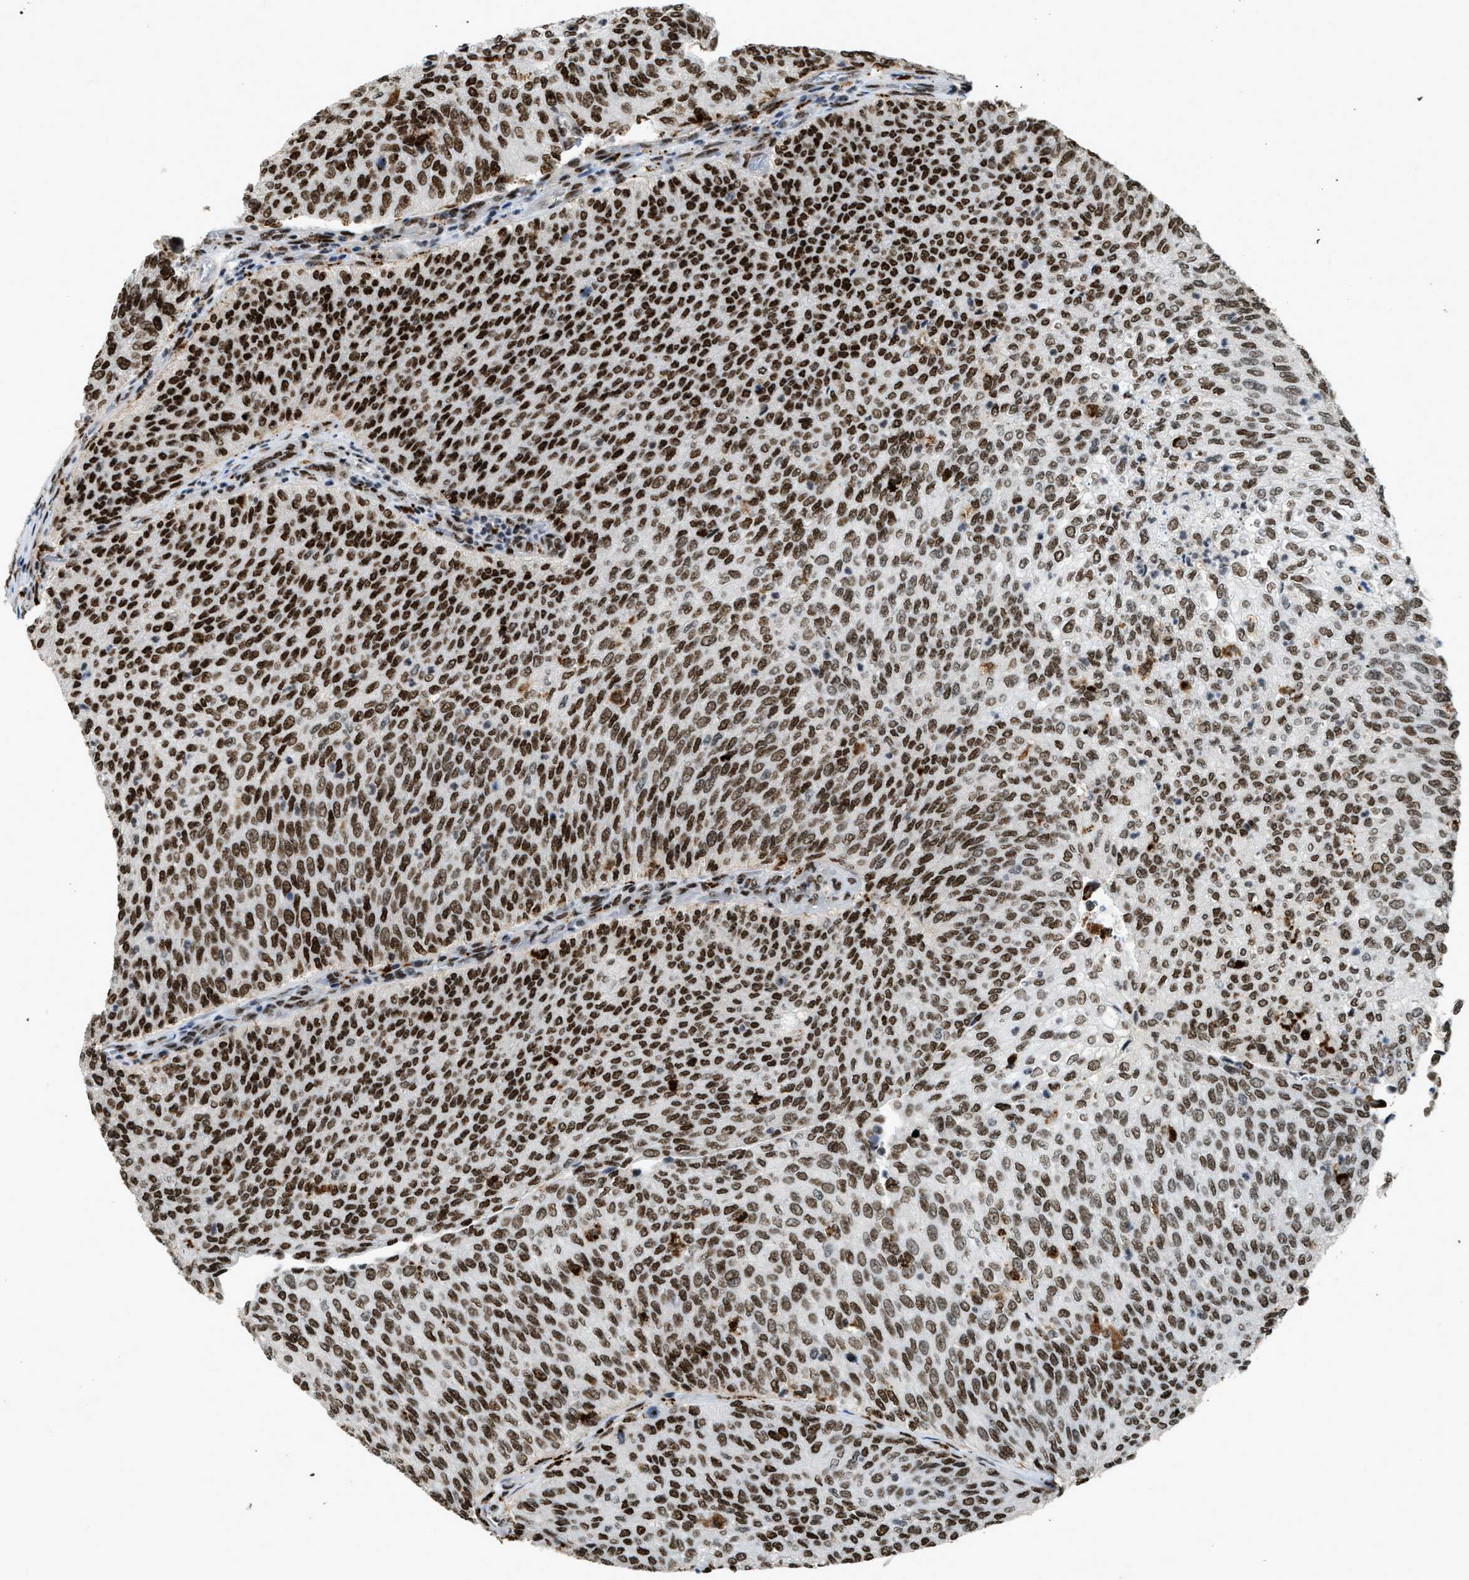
{"staining": {"intensity": "strong", "quantity": ">75%", "location": "nuclear"}, "tissue": "urothelial cancer", "cell_type": "Tumor cells", "image_type": "cancer", "snomed": [{"axis": "morphology", "description": "Urothelial carcinoma, Low grade"}, {"axis": "topography", "description": "Urinary bladder"}], "caption": "A brown stain labels strong nuclear positivity of a protein in low-grade urothelial carcinoma tumor cells.", "gene": "NUMA1", "patient": {"sex": "female", "age": 79}}